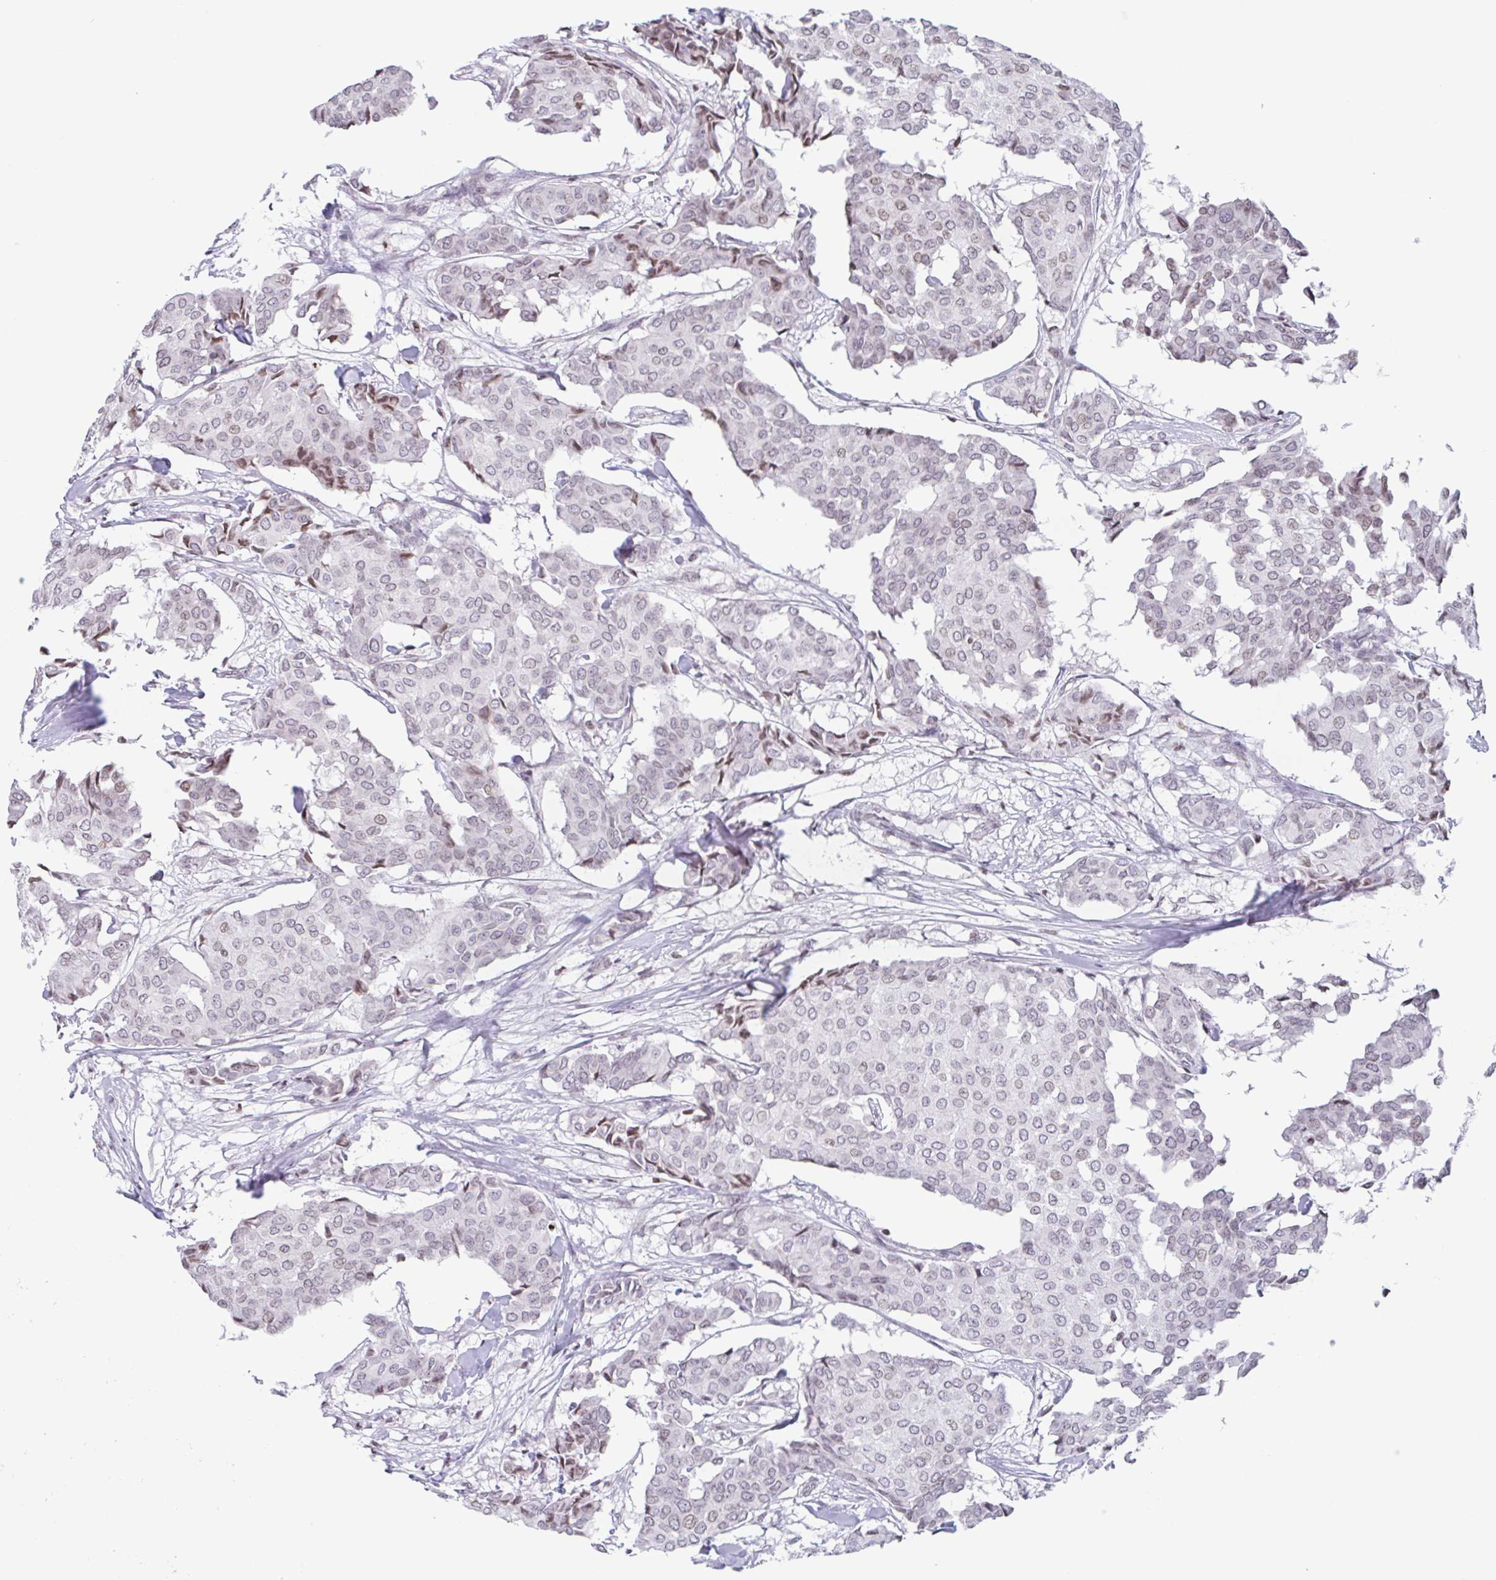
{"staining": {"intensity": "weak", "quantity": "25%-75%", "location": "nuclear"}, "tissue": "breast cancer", "cell_type": "Tumor cells", "image_type": "cancer", "snomed": [{"axis": "morphology", "description": "Duct carcinoma"}, {"axis": "topography", "description": "Breast"}], "caption": "Breast invasive ductal carcinoma tissue displays weak nuclear staining in about 25%-75% of tumor cells, visualized by immunohistochemistry. Using DAB (3,3'-diaminobenzidine) (brown) and hematoxylin (blue) stains, captured at high magnification using brightfield microscopy.", "gene": "NOL6", "patient": {"sex": "female", "age": 75}}